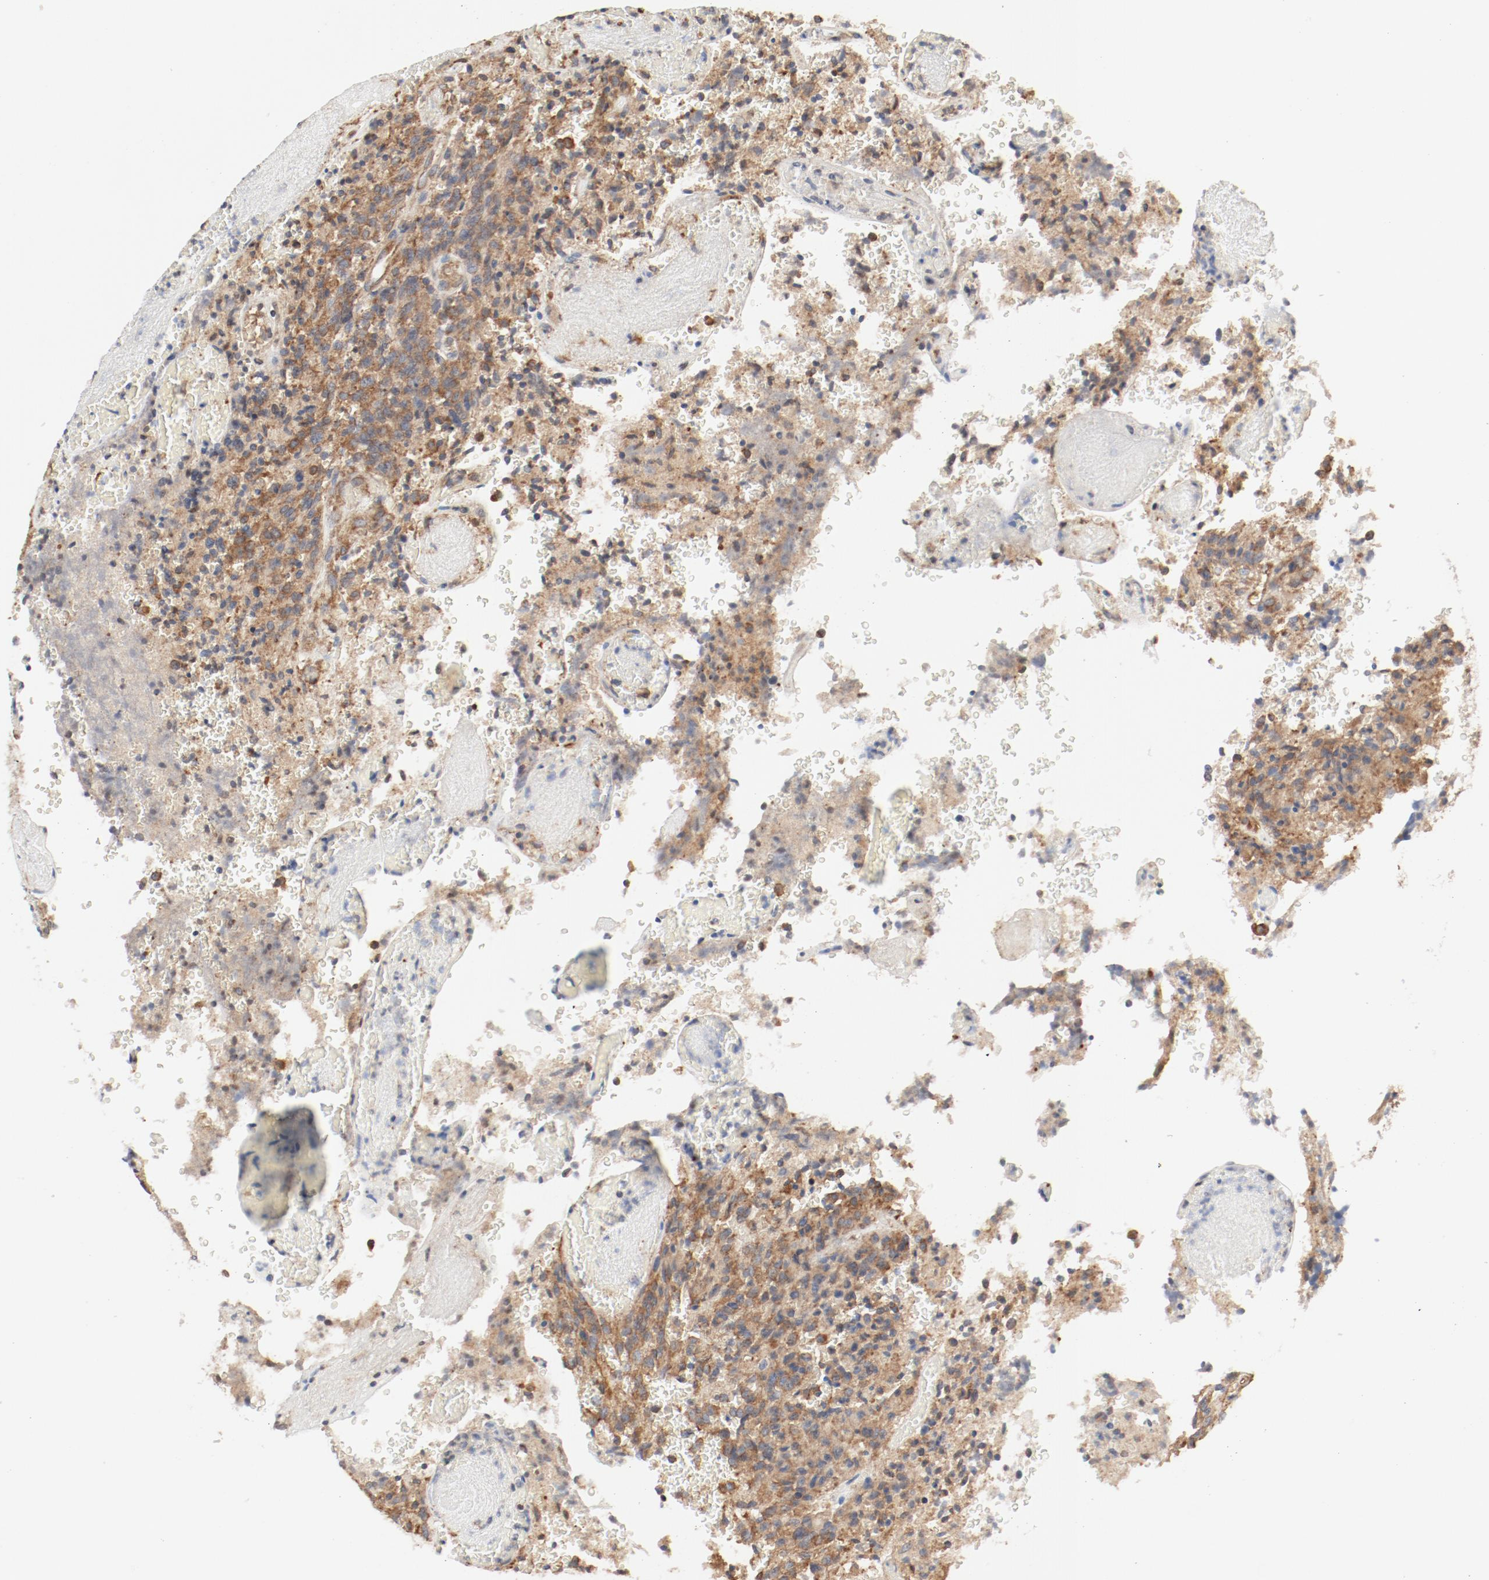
{"staining": {"intensity": "moderate", "quantity": ">75%", "location": "cytoplasmic/membranous"}, "tissue": "glioma", "cell_type": "Tumor cells", "image_type": "cancer", "snomed": [{"axis": "morphology", "description": "Normal tissue, NOS"}, {"axis": "morphology", "description": "Glioma, malignant, High grade"}, {"axis": "topography", "description": "Cerebral cortex"}], "caption": "An IHC histopathology image of tumor tissue is shown. Protein staining in brown highlights moderate cytoplasmic/membranous positivity in glioma within tumor cells.", "gene": "RPS6", "patient": {"sex": "male", "age": 56}}